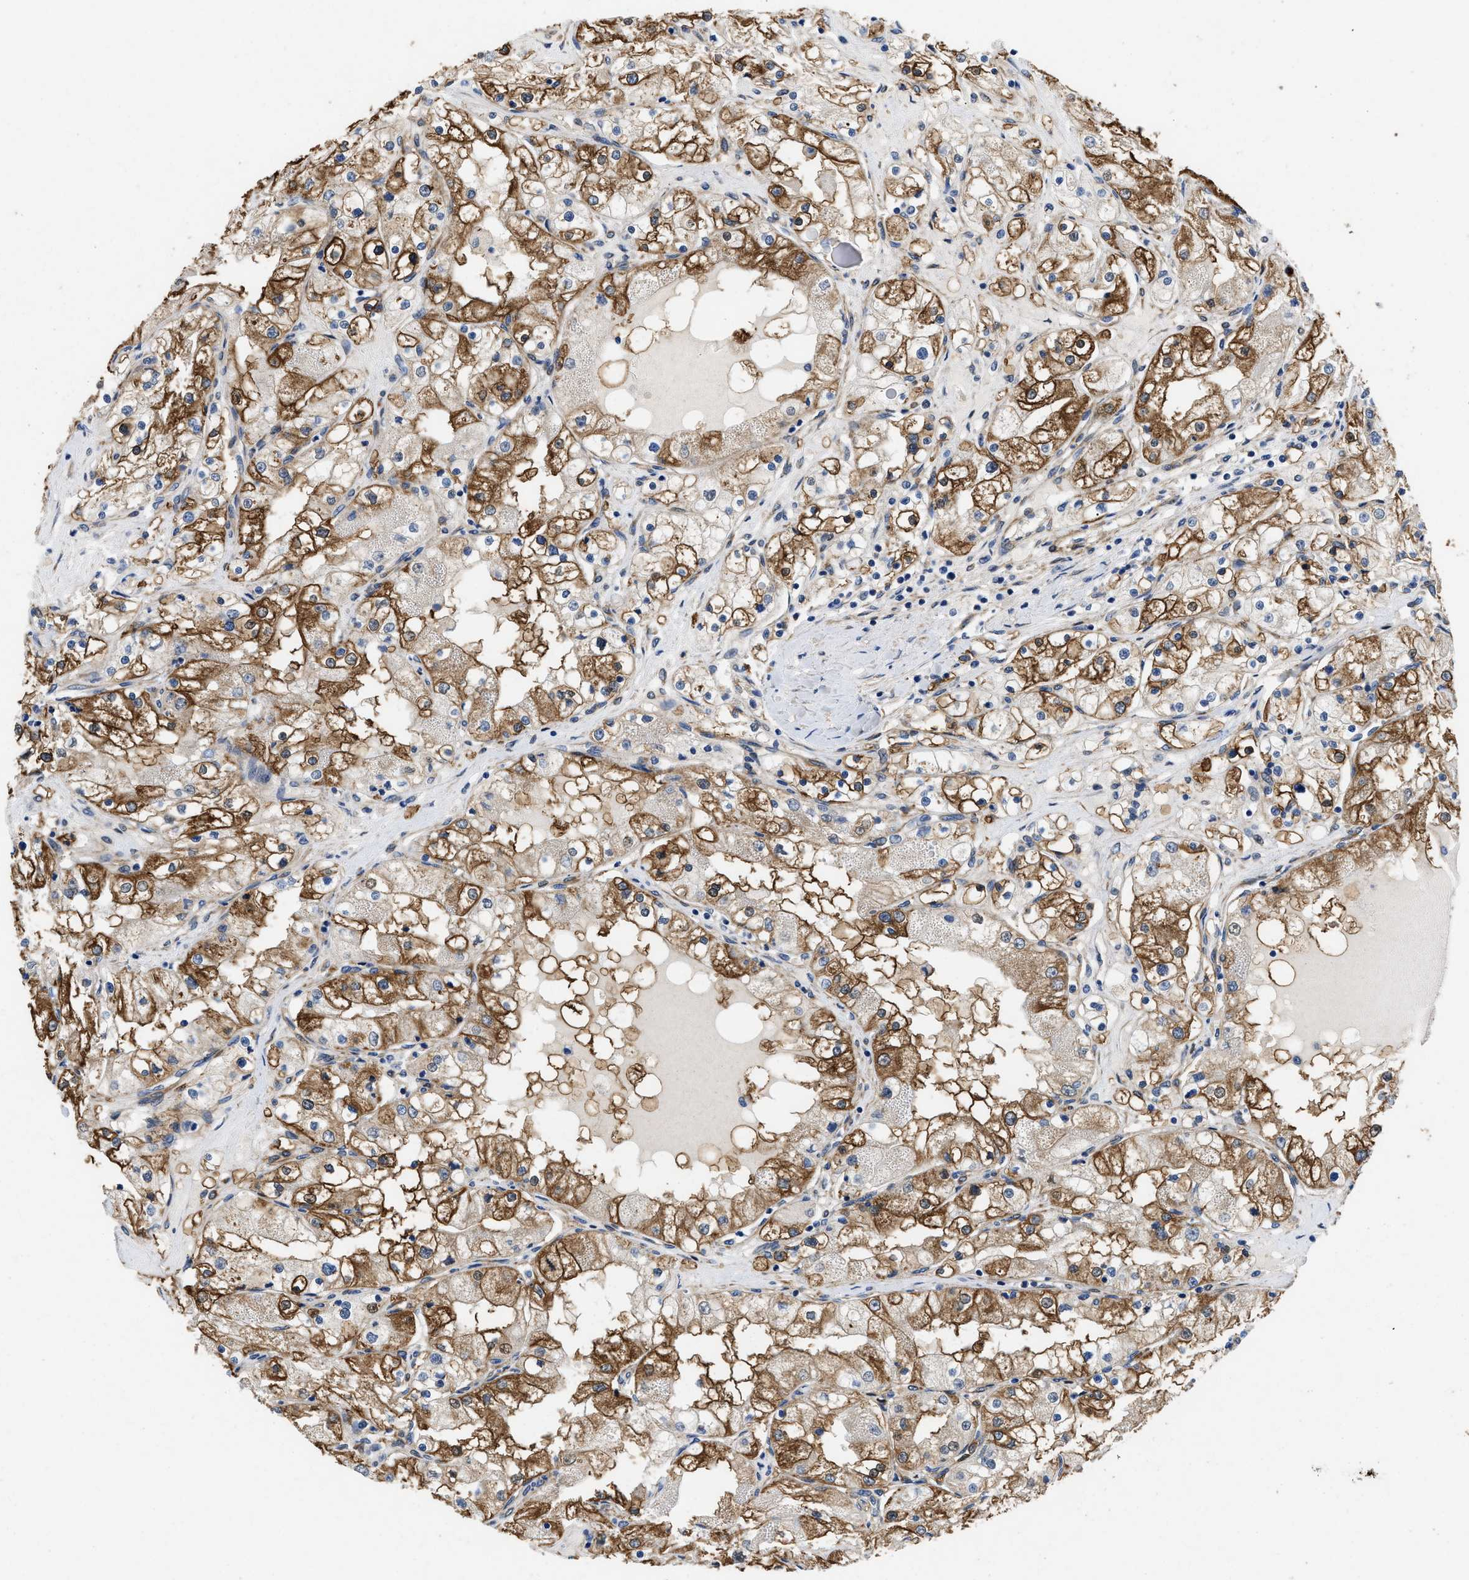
{"staining": {"intensity": "strong", "quantity": ">75%", "location": "cytoplasmic/membranous"}, "tissue": "renal cancer", "cell_type": "Tumor cells", "image_type": "cancer", "snomed": [{"axis": "morphology", "description": "Adenocarcinoma, NOS"}, {"axis": "topography", "description": "Kidney"}], "caption": "Renal cancer (adenocarcinoma) stained for a protein (brown) displays strong cytoplasmic/membranous positive expression in about >75% of tumor cells.", "gene": "RAPH1", "patient": {"sex": "male", "age": 68}}